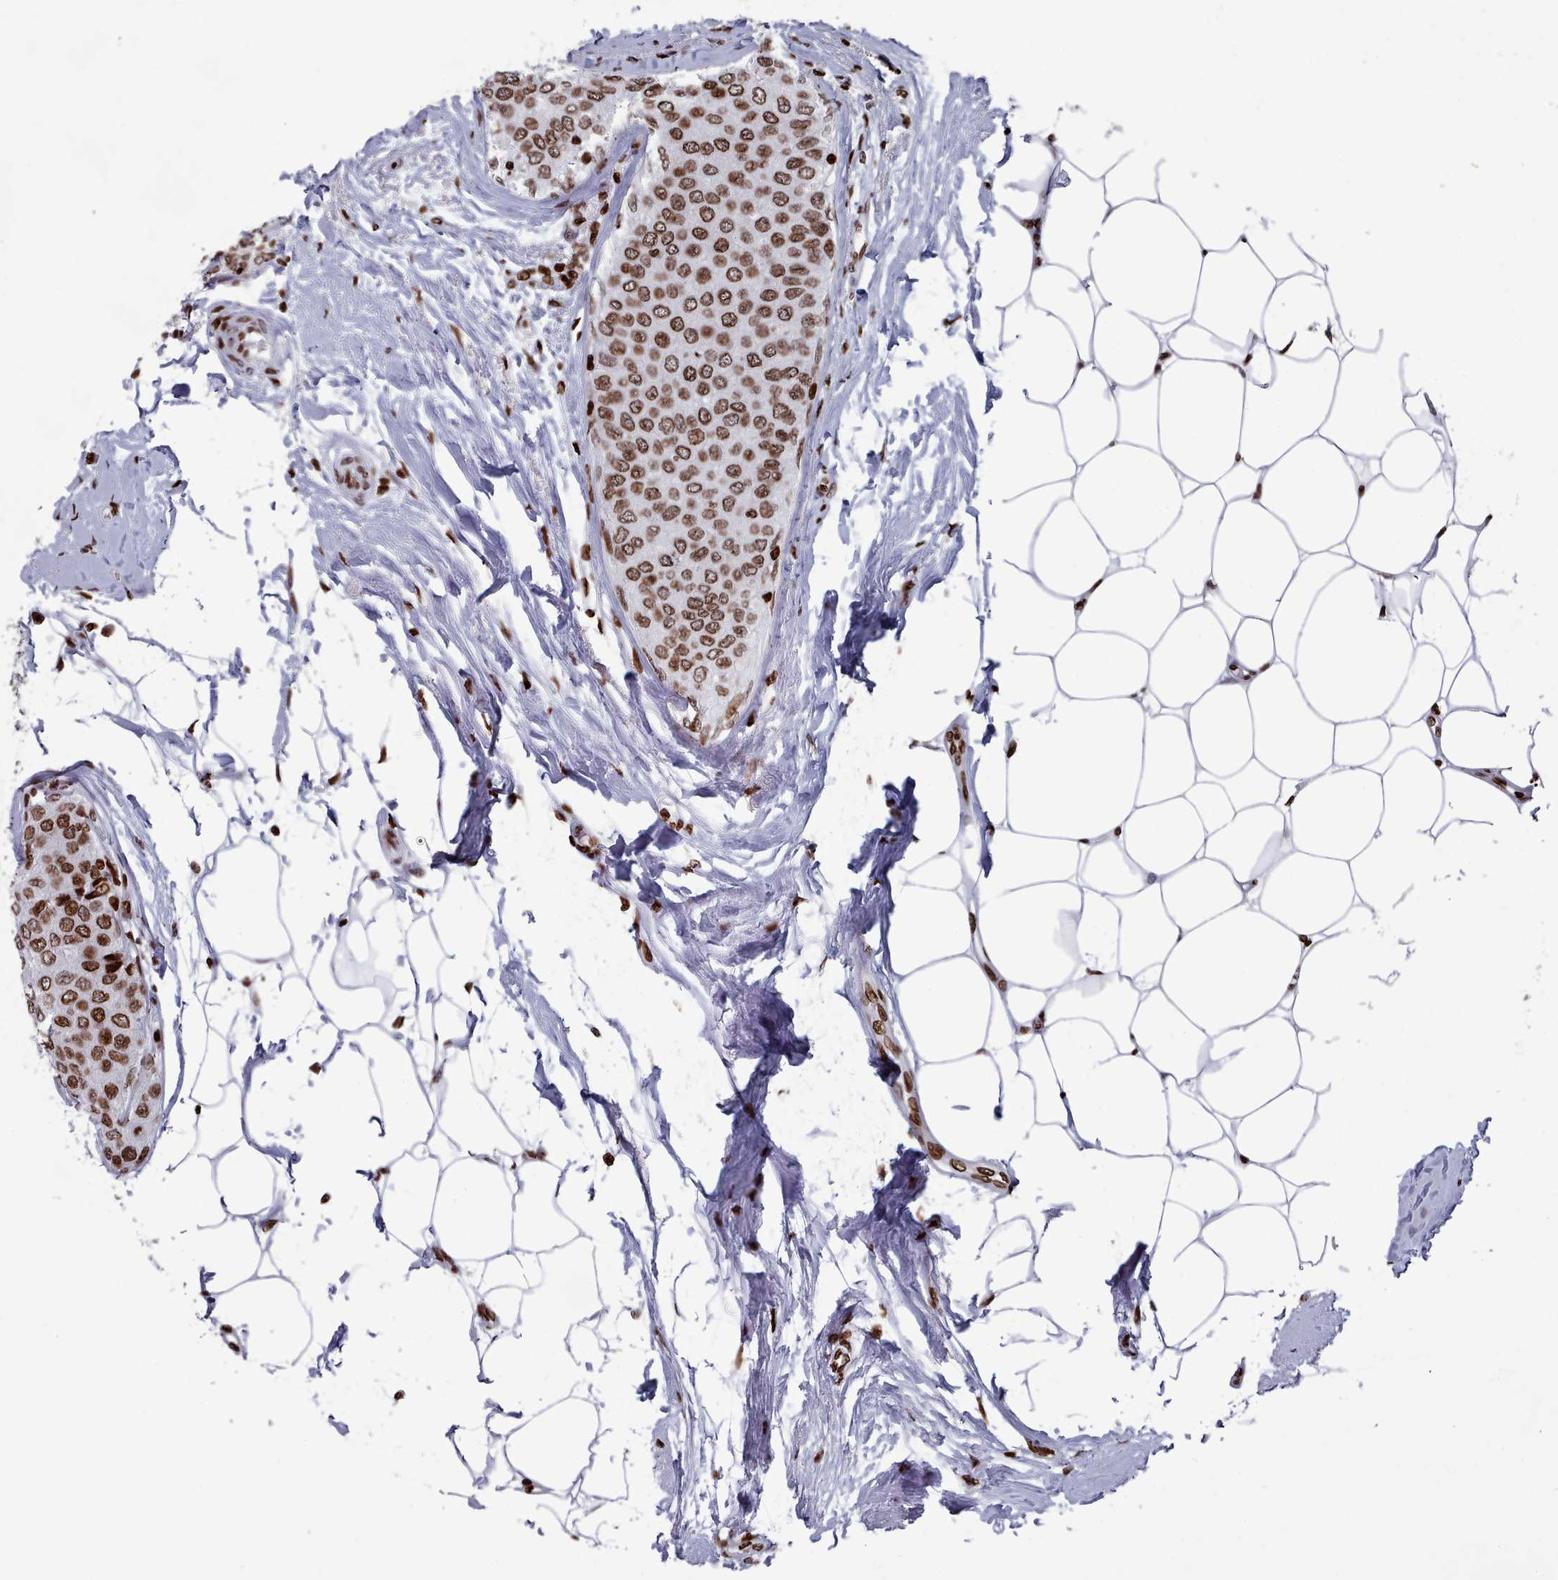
{"staining": {"intensity": "moderate", "quantity": ">75%", "location": "cytoplasmic/membranous,nuclear"}, "tissue": "breast cancer", "cell_type": "Tumor cells", "image_type": "cancer", "snomed": [{"axis": "morphology", "description": "Duct carcinoma"}, {"axis": "topography", "description": "Breast"}], "caption": "Moderate cytoplasmic/membranous and nuclear expression for a protein is appreciated in approximately >75% of tumor cells of breast cancer (intraductal carcinoma) using immunohistochemistry.", "gene": "PCDHB12", "patient": {"sex": "female", "age": 72}}